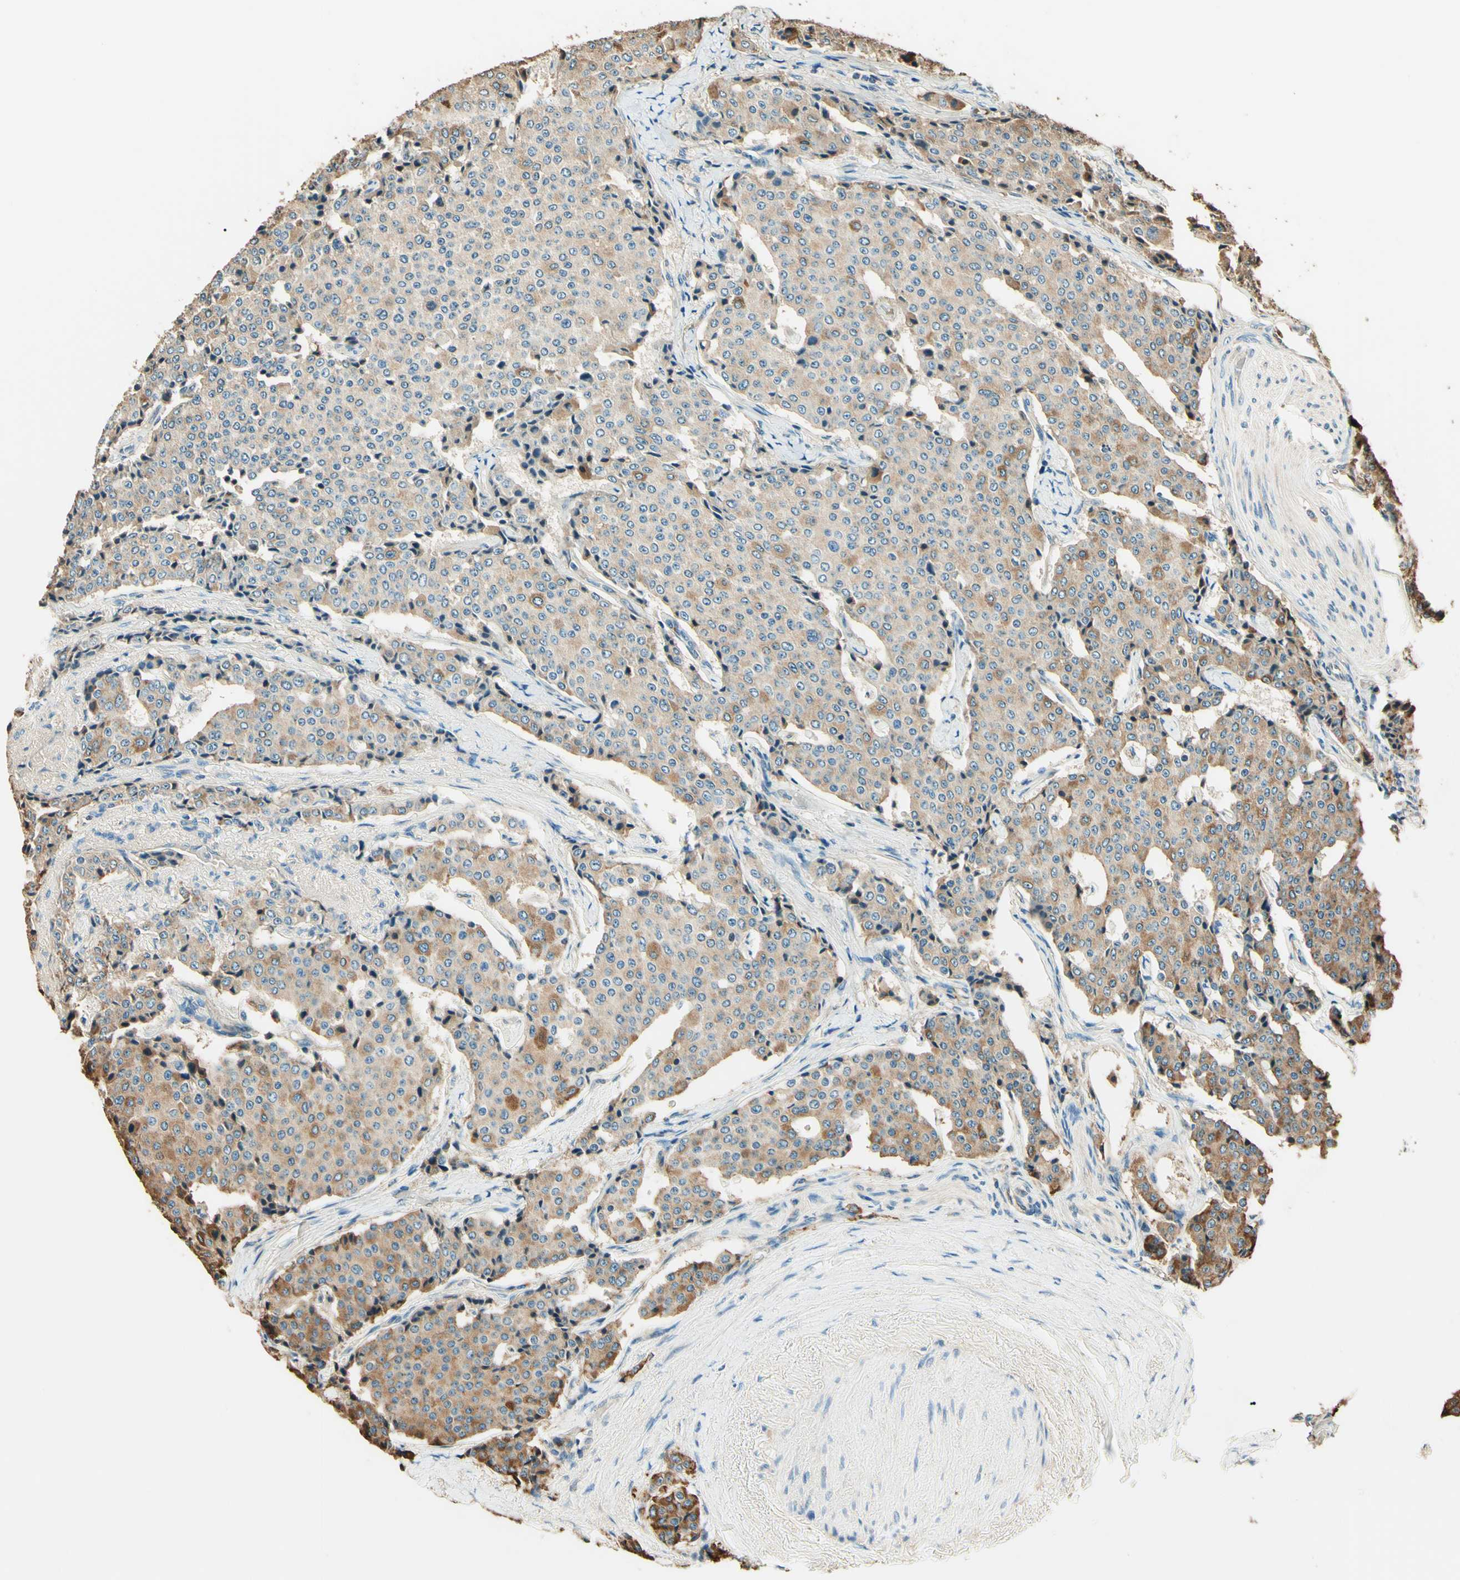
{"staining": {"intensity": "weak", "quantity": ">75%", "location": "cytoplasmic/membranous"}, "tissue": "carcinoid", "cell_type": "Tumor cells", "image_type": "cancer", "snomed": [{"axis": "morphology", "description": "Carcinoid, malignant, NOS"}, {"axis": "topography", "description": "Colon"}], "caption": "Carcinoid stained with DAB IHC displays low levels of weak cytoplasmic/membranous staining in about >75% of tumor cells.", "gene": "TAOK2", "patient": {"sex": "female", "age": 61}}